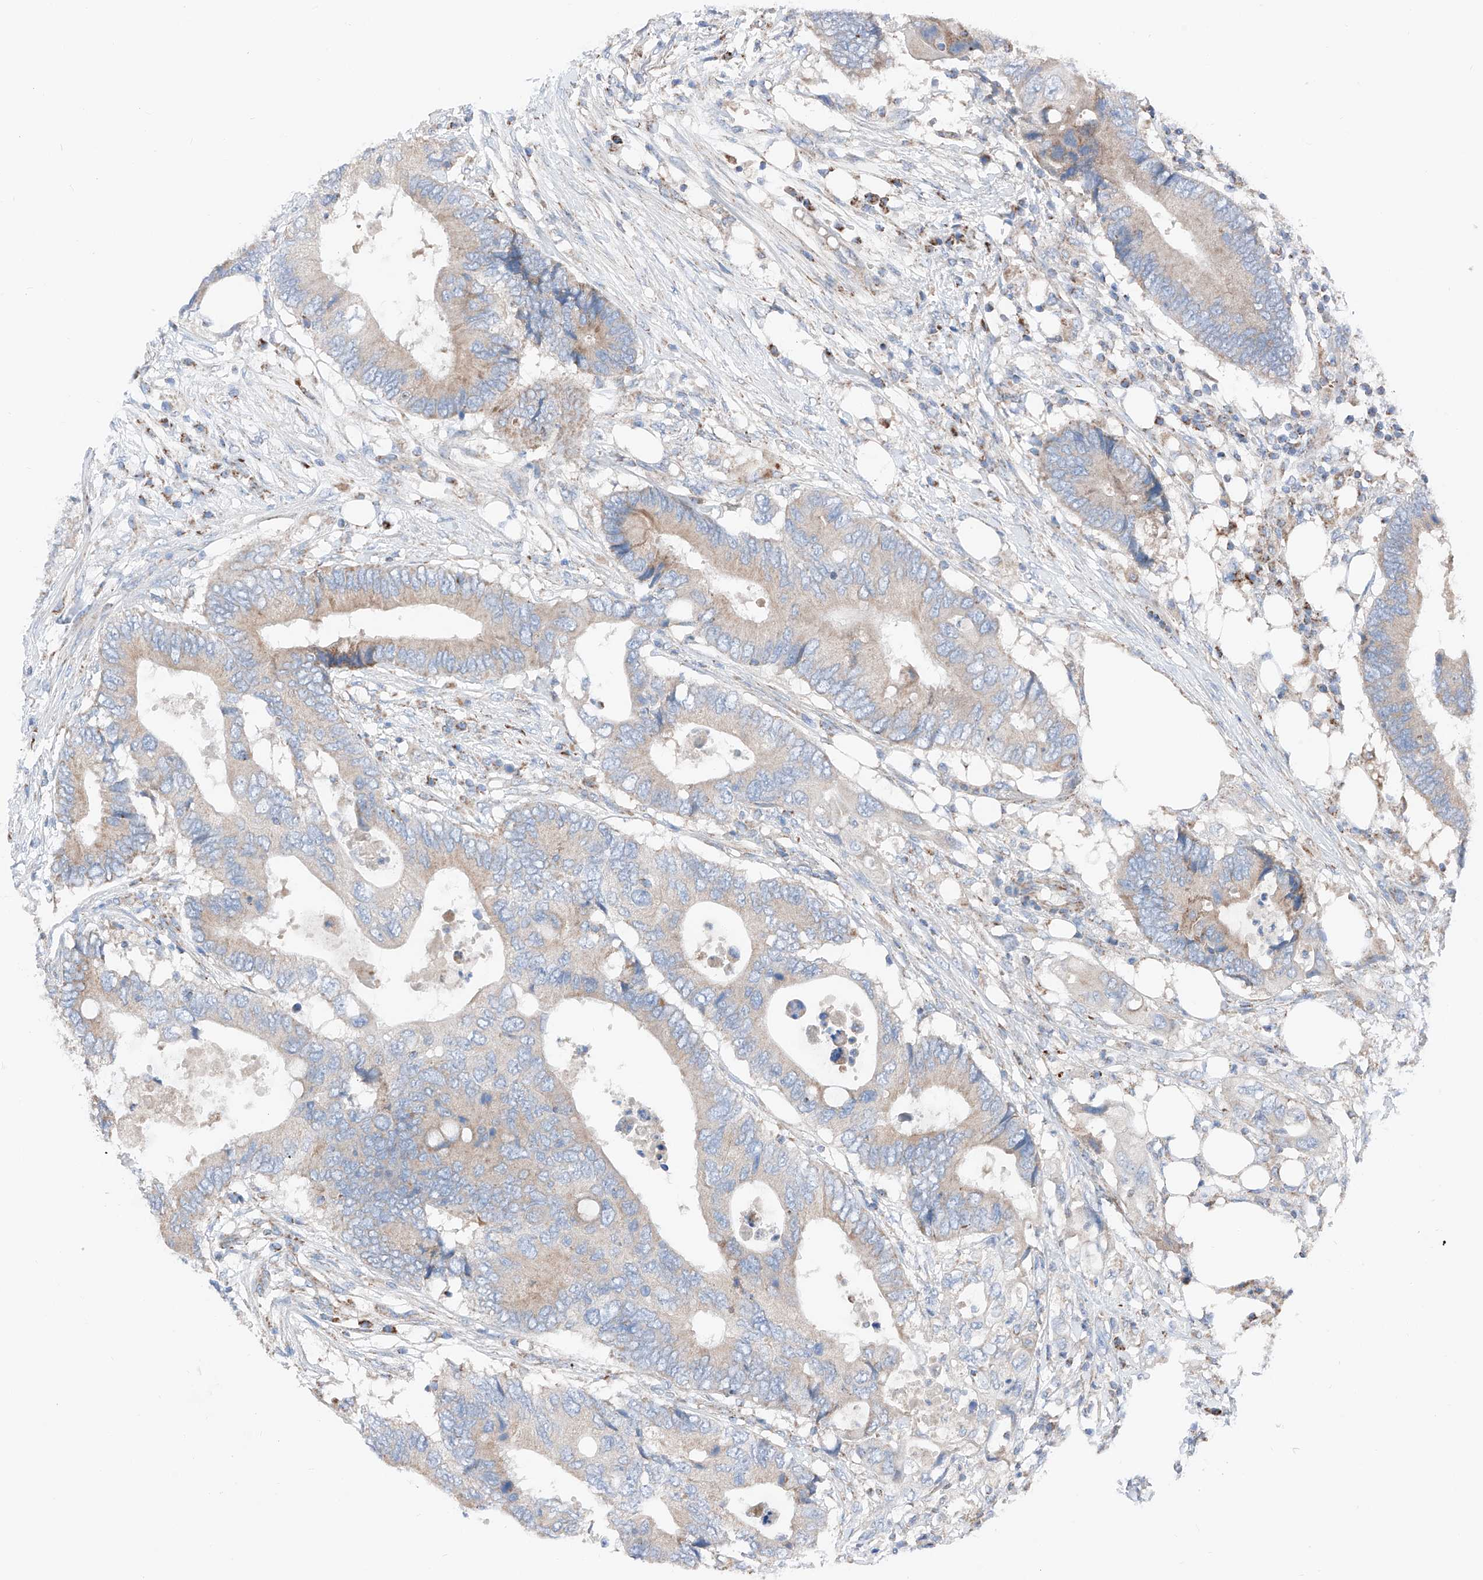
{"staining": {"intensity": "weak", "quantity": ">75%", "location": "cytoplasmic/membranous"}, "tissue": "colorectal cancer", "cell_type": "Tumor cells", "image_type": "cancer", "snomed": [{"axis": "morphology", "description": "Adenocarcinoma, NOS"}, {"axis": "topography", "description": "Colon"}], "caption": "A high-resolution micrograph shows IHC staining of colorectal cancer (adenocarcinoma), which demonstrates weak cytoplasmic/membranous expression in about >75% of tumor cells.", "gene": "MRAP", "patient": {"sex": "male", "age": 71}}